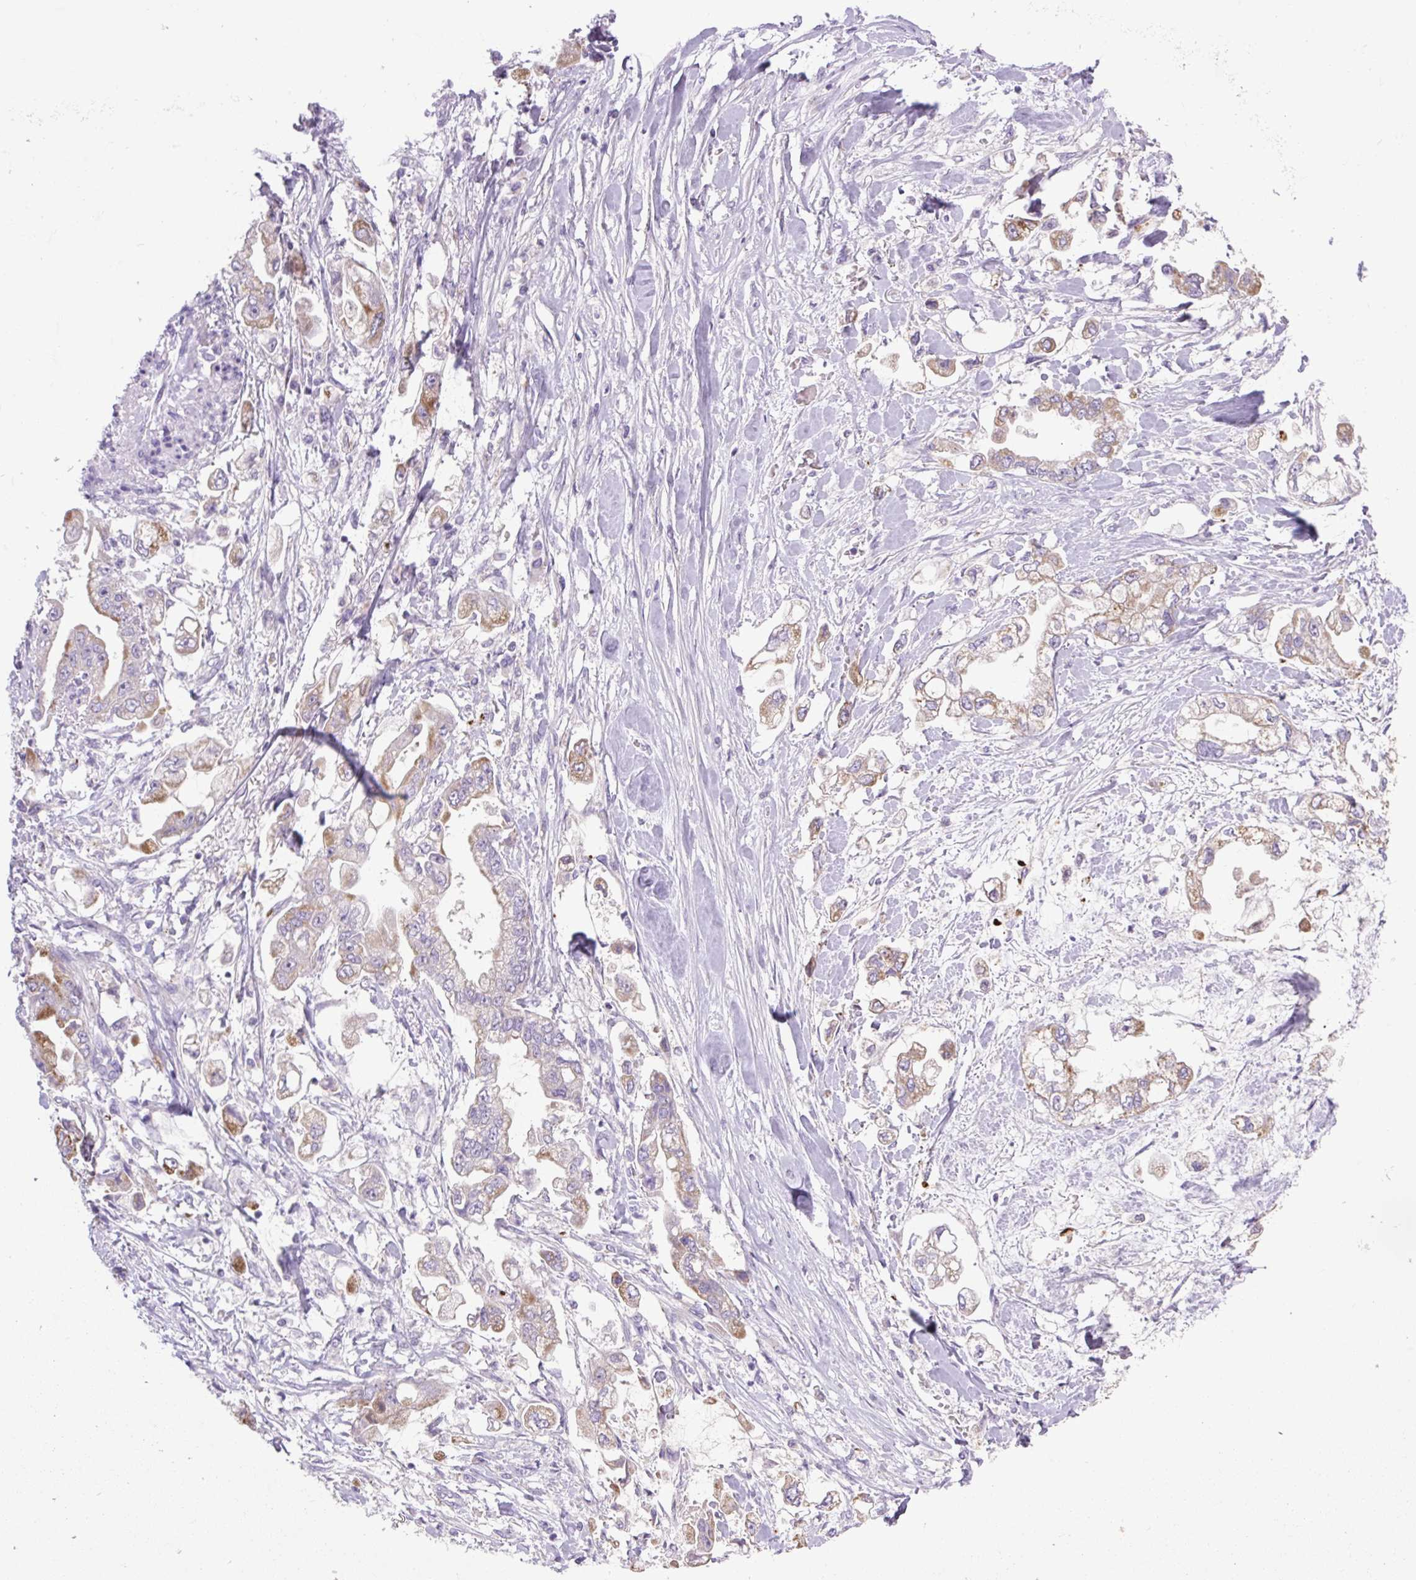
{"staining": {"intensity": "moderate", "quantity": "25%-75%", "location": "cytoplasmic/membranous"}, "tissue": "stomach cancer", "cell_type": "Tumor cells", "image_type": "cancer", "snomed": [{"axis": "morphology", "description": "Adenocarcinoma, NOS"}, {"axis": "topography", "description": "Stomach"}], "caption": "Human stomach cancer stained with a brown dye demonstrates moderate cytoplasmic/membranous positive staining in approximately 25%-75% of tumor cells.", "gene": "RNASE10", "patient": {"sex": "male", "age": 62}}